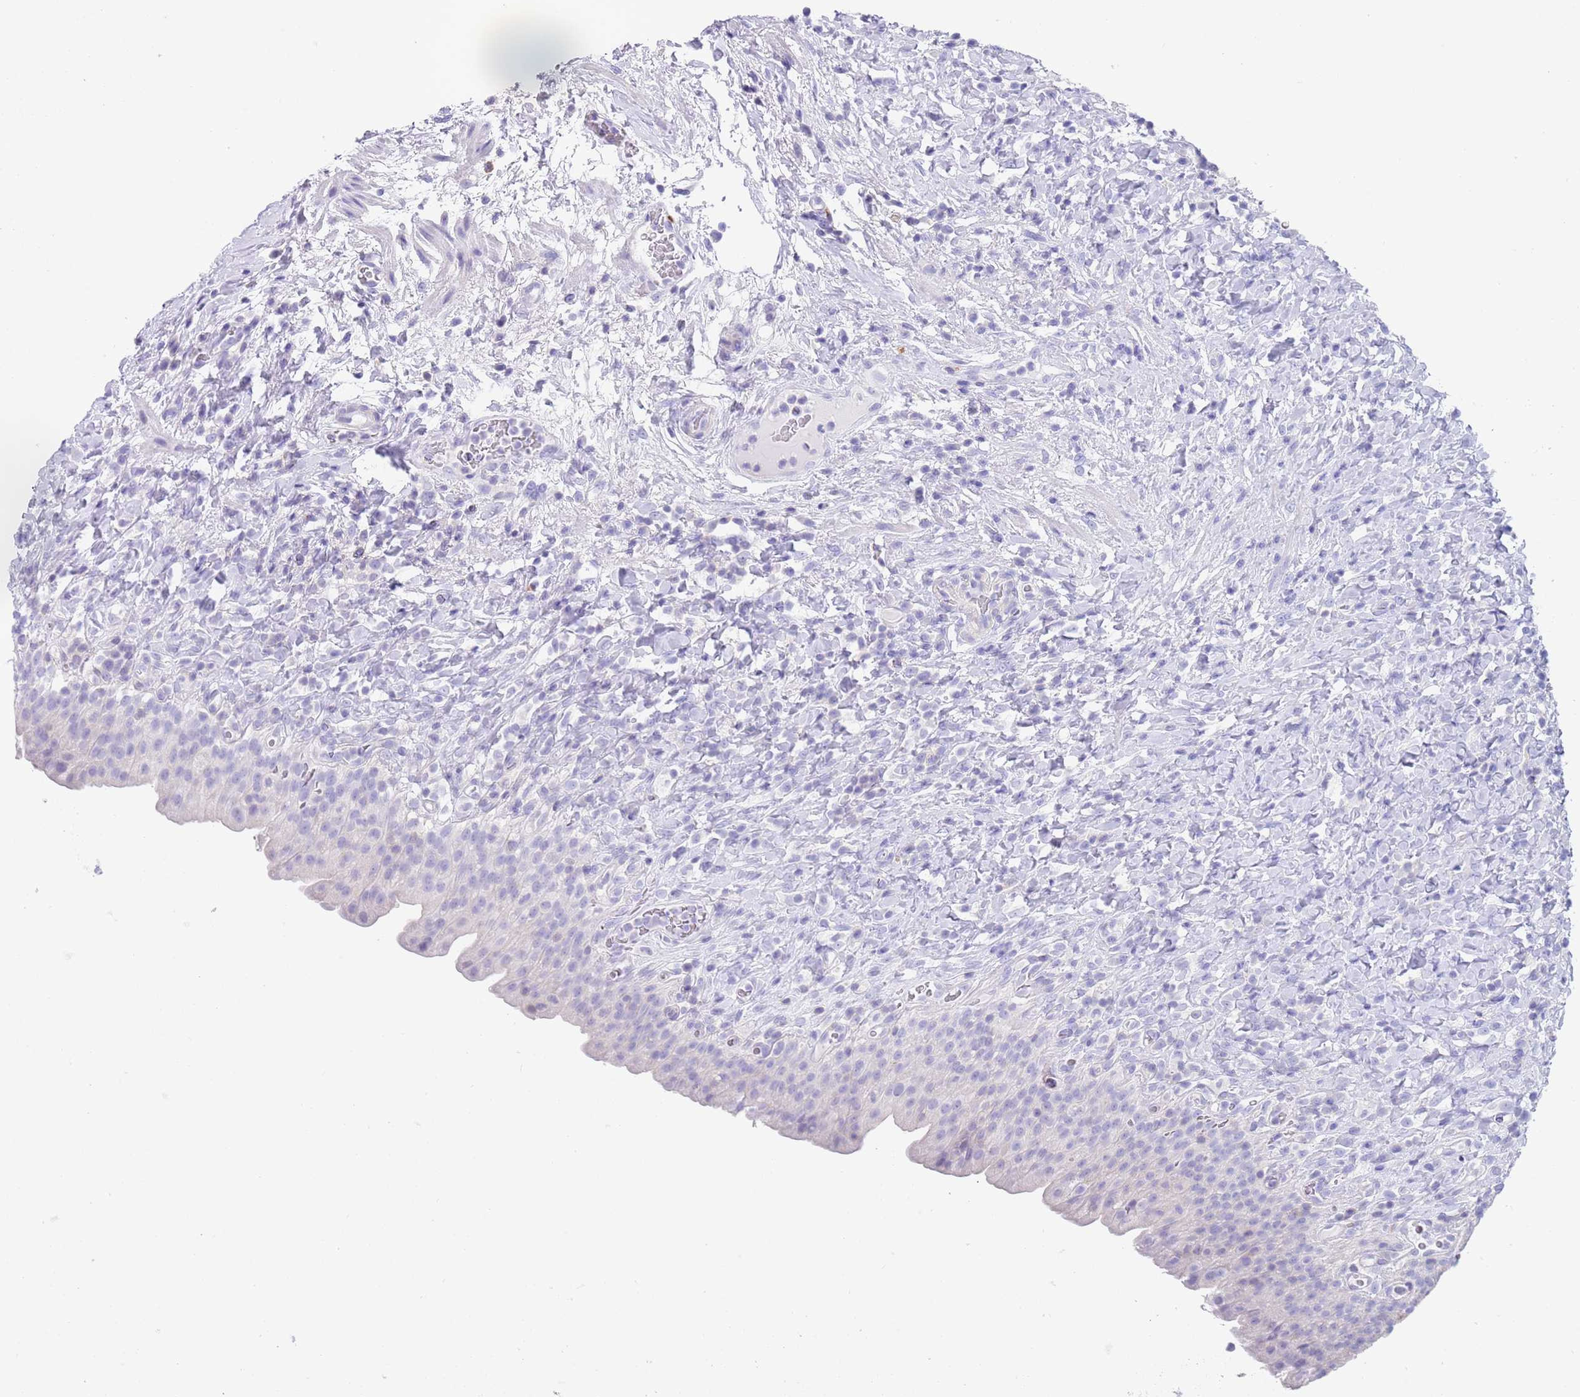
{"staining": {"intensity": "negative", "quantity": "none", "location": "none"}, "tissue": "urinary bladder", "cell_type": "Urothelial cells", "image_type": "normal", "snomed": [{"axis": "morphology", "description": "Normal tissue, NOS"}, {"axis": "morphology", "description": "Inflammation, NOS"}, {"axis": "topography", "description": "Urinary bladder"}], "caption": "Immunohistochemical staining of normal urinary bladder exhibits no significant positivity in urothelial cells.", "gene": "CPXM2", "patient": {"sex": "male", "age": 64}}